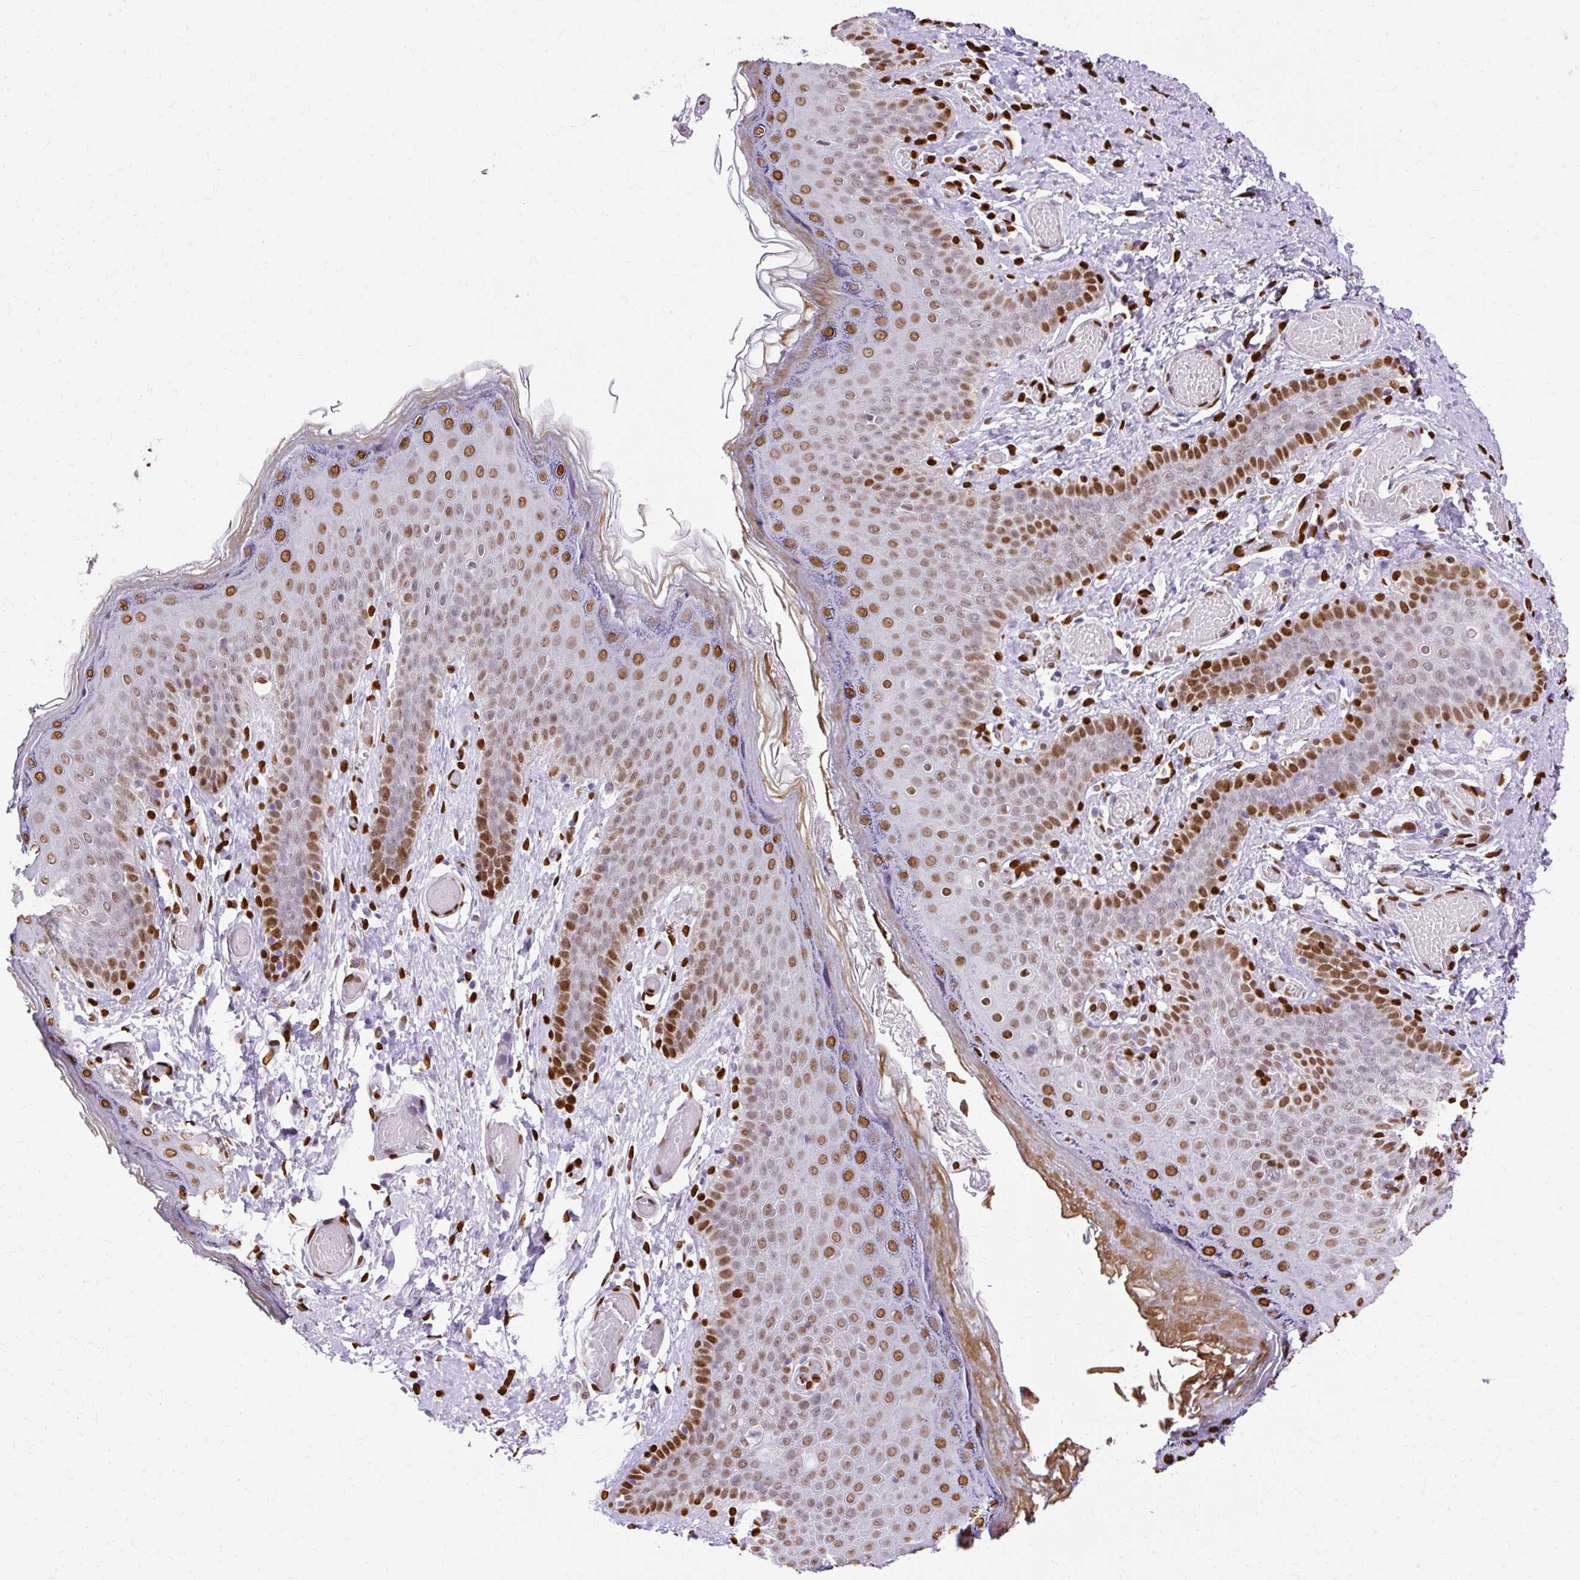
{"staining": {"intensity": "strong", "quantity": "25%-75%", "location": "nuclear"}, "tissue": "skin", "cell_type": "Epidermal cells", "image_type": "normal", "snomed": [{"axis": "morphology", "description": "Normal tissue, NOS"}, {"axis": "topography", "description": "Anal"}], "caption": "Strong nuclear staining is appreciated in approximately 25%-75% of epidermal cells in normal skin.", "gene": "TMEM184C", "patient": {"sex": "female", "age": 40}}